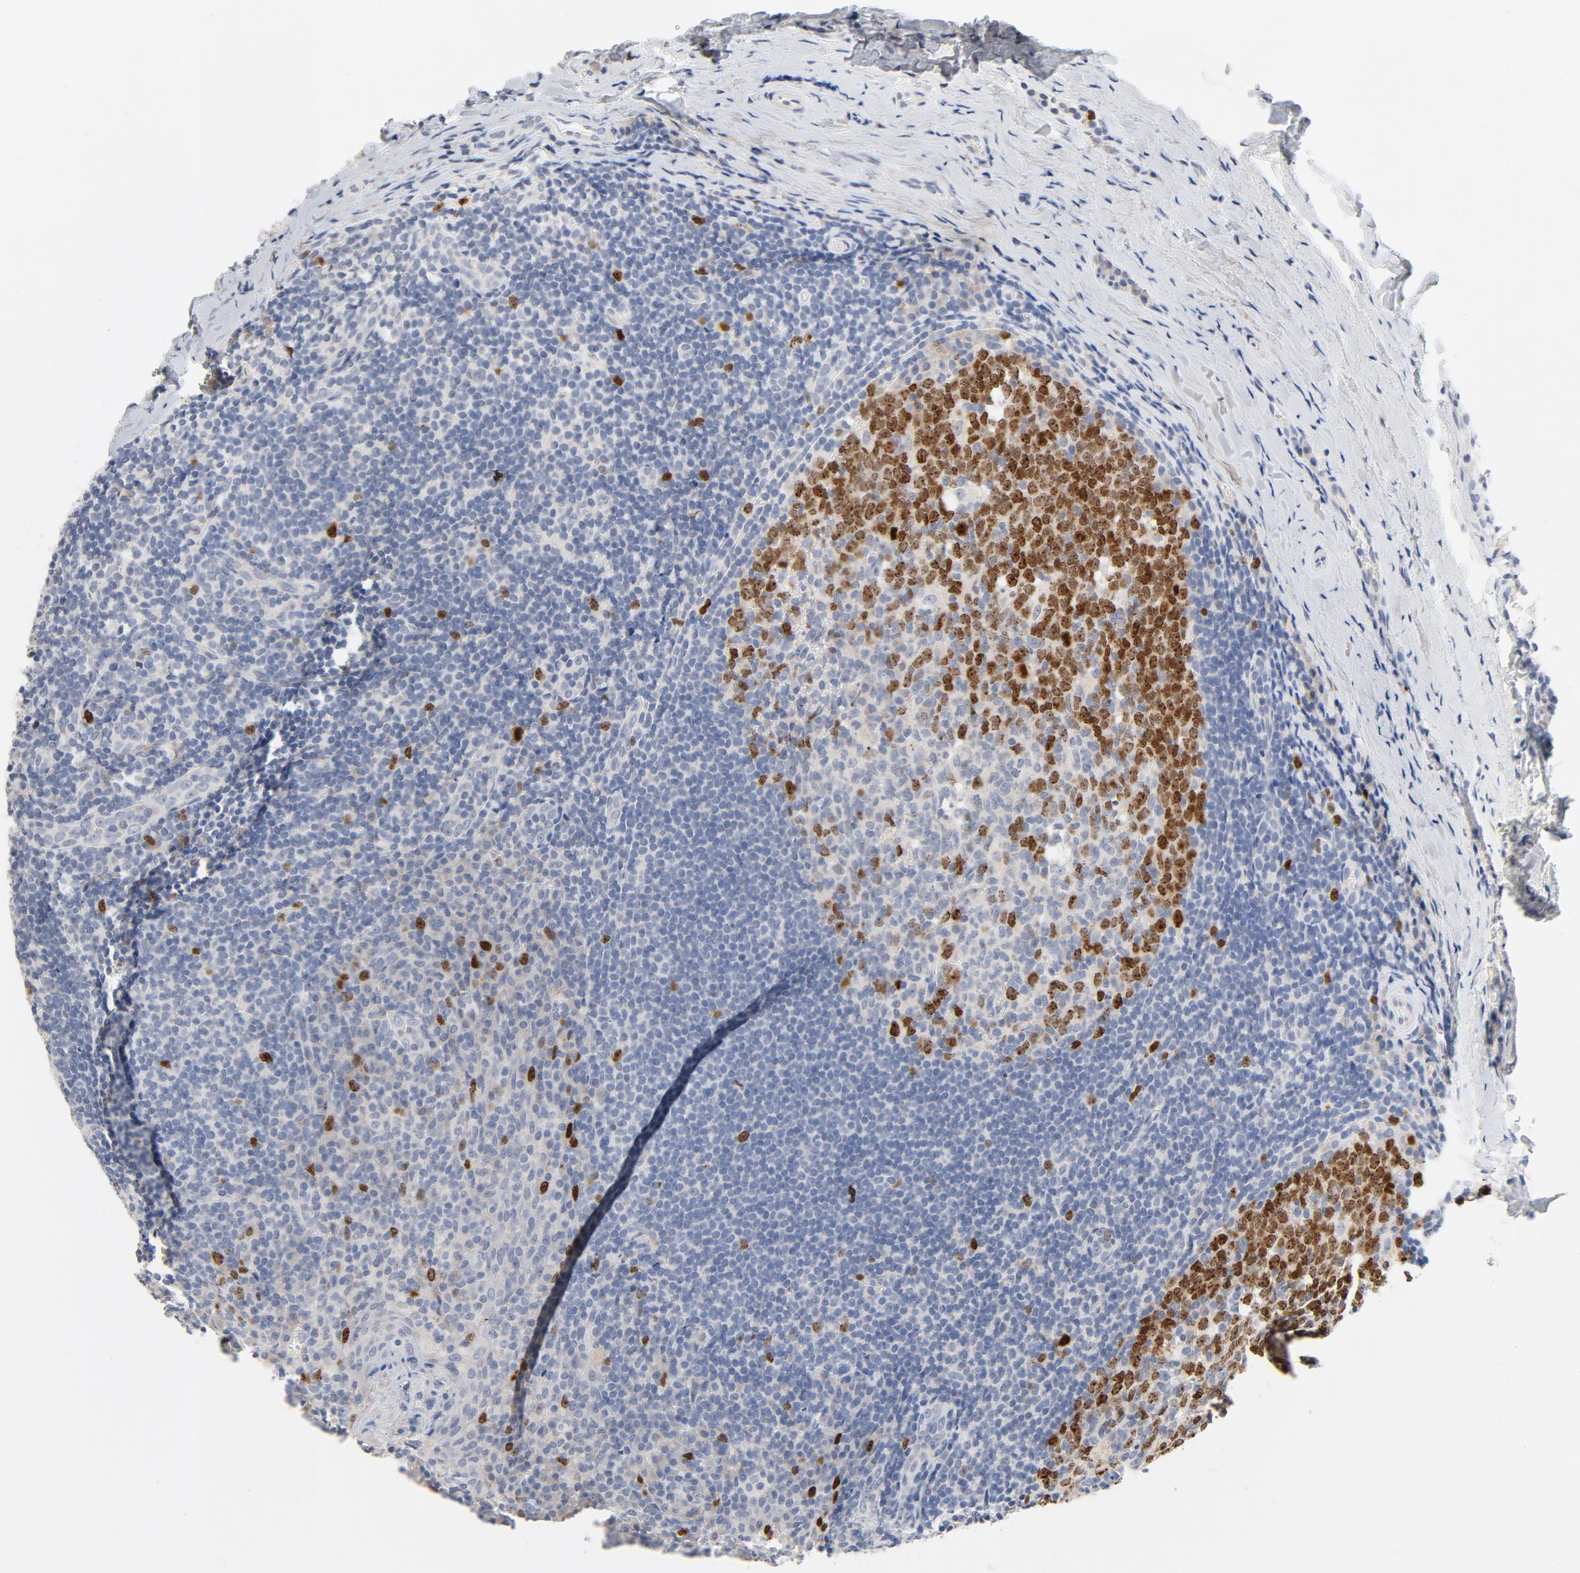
{"staining": {"intensity": "moderate", "quantity": "25%-75%", "location": "nuclear"}, "tissue": "tonsil", "cell_type": "Germinal center cells", "image_type": "normal", "snomed": [{"axis": "morphology", "description": "Normal tissue, NOS"}, {"axis": "topography", "description": "Tonsil"}], "caption": "Immunohistochemistry (IHC) staining of benign tonsil, which displays medium levels of moderate nuclear staining in about 25%-75% of germinal center cells indicating moderate nuclear protein staining. The staining was performed using DAB (brown) for protein detection and nuclei were counterstained in hematoxylin (blue).", "gene": "BIRC5", "patient": {"sex": "male", "age": 31}}